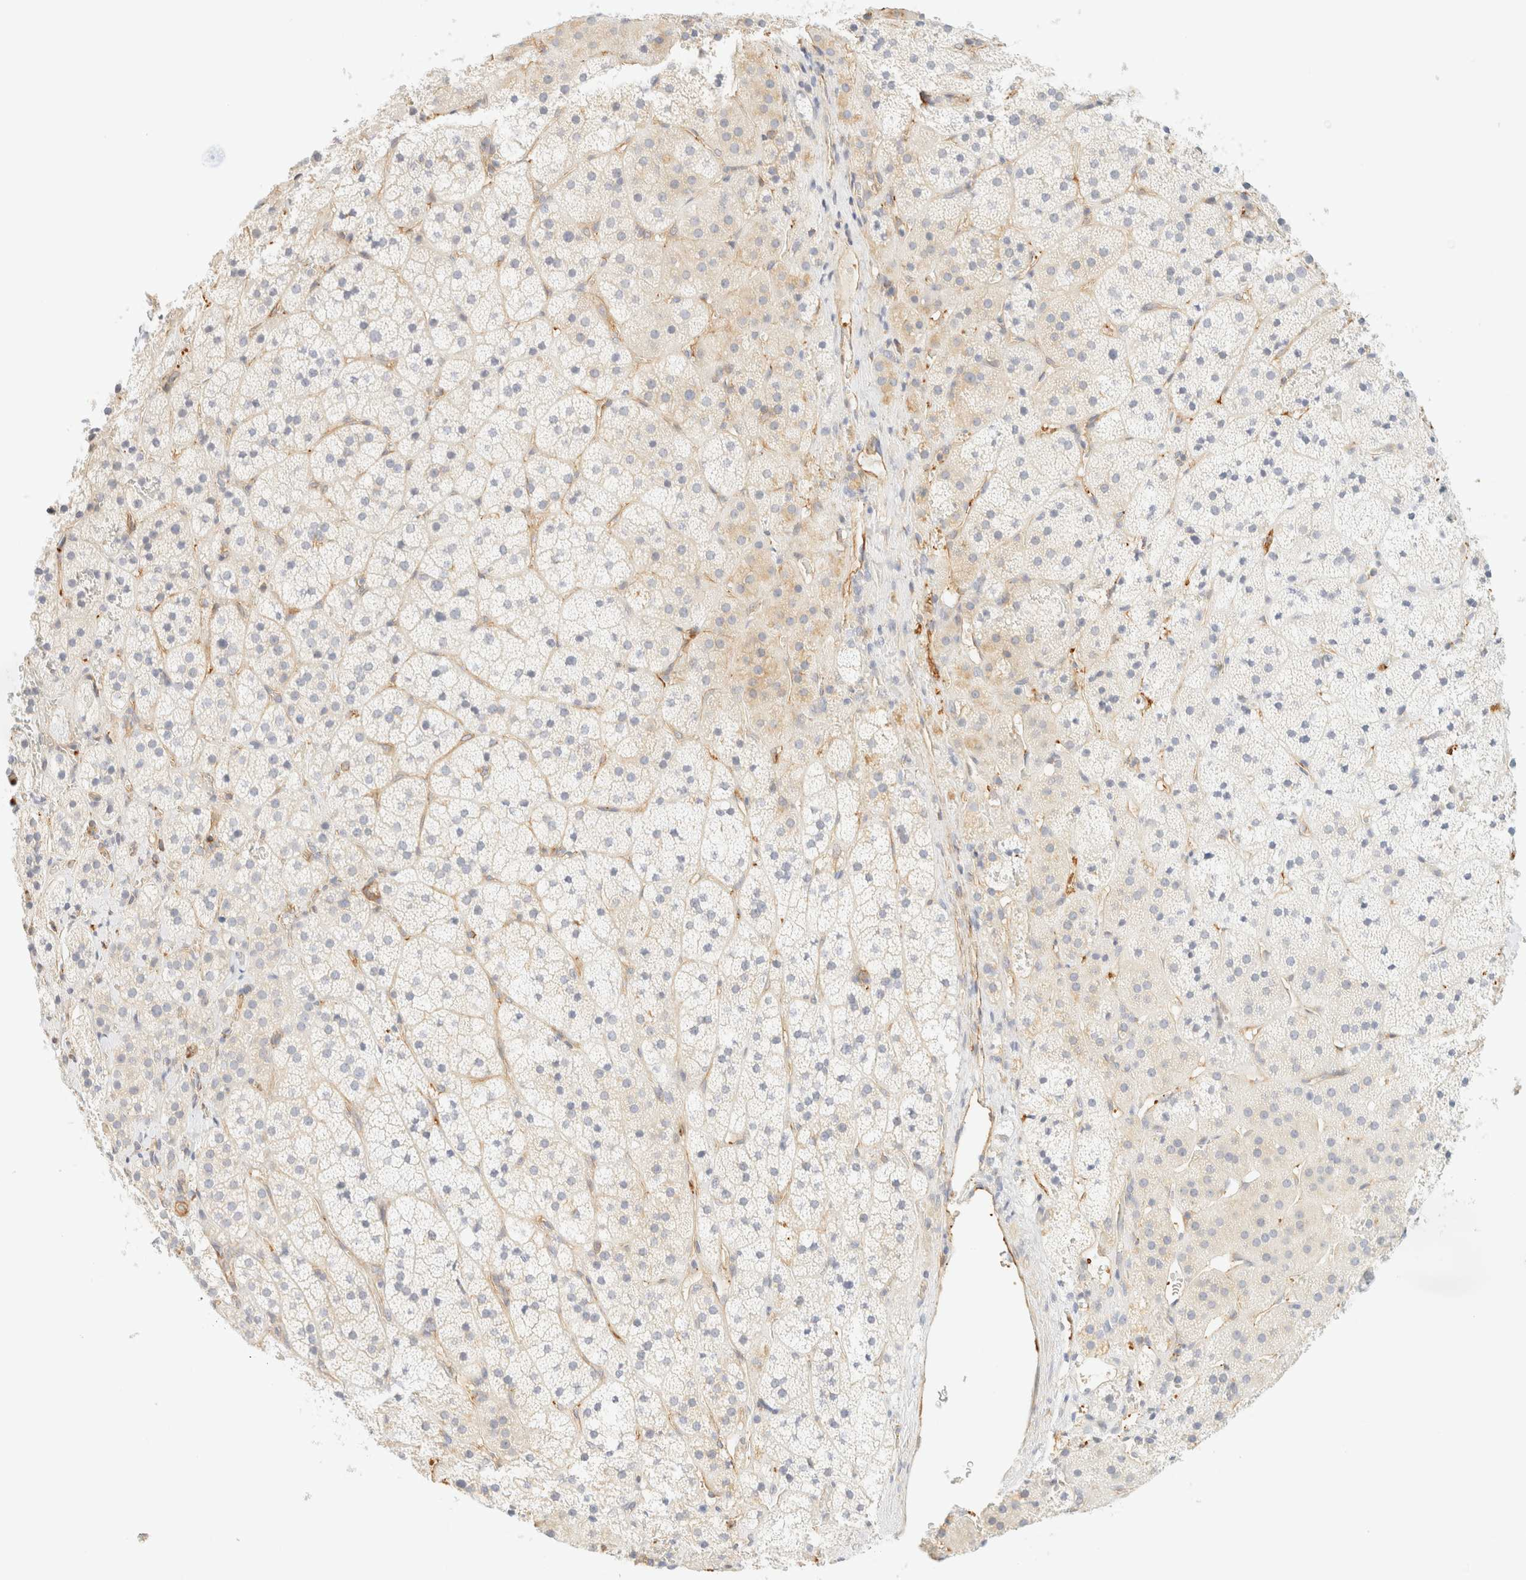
{"staining": {"intensity": "weak", "quantity": "<25%", "location": "cytoplasmic/membranous"}, "tissue": "adrenal gland", "cell_type": "Glandular cells", "image_type": "normal", "snomed": [{"axis": "morphology", "description": "Normal tissue, NOS"}, {"axis": "topography", "description": "Adrenal gland"}], "caption": "High magnification brightfield microscopy of unremarkable adrenal gland stained with DAB (brown) and counterstained with hematoxylin (blue): glandular cells show no significant staining.", "gene": "OTOP2", "patient": {"sex": "female", "age": 44}}